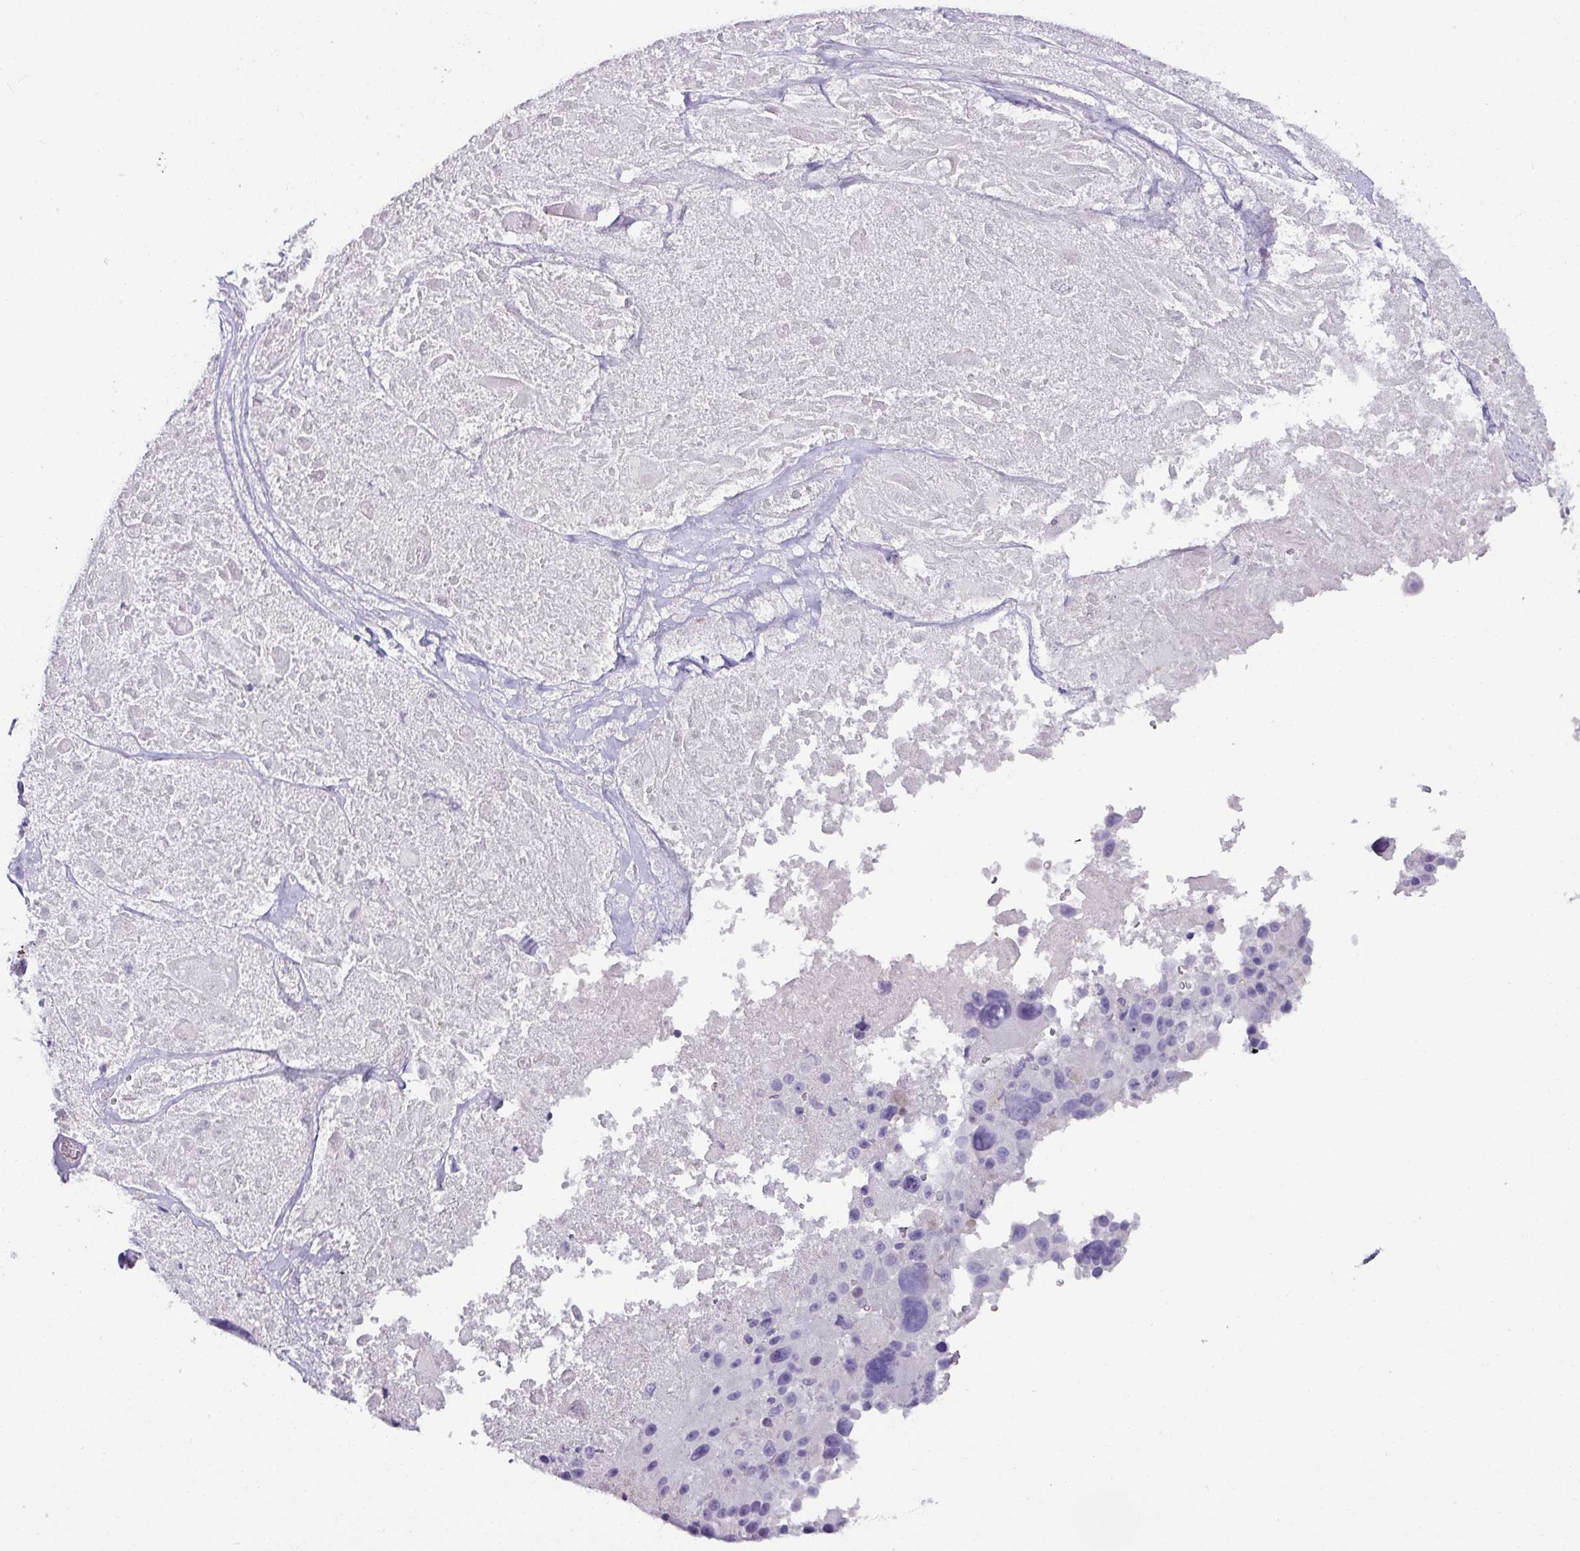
{"staining": {"intensity": "negative", "quantity": "none", "location": "none"}, "tissue": "melanoma", "cell_type": "Tumor cells", "image_type": "cancer", "snomed": [{"axis": "morphology", "description": "Malignant melanoma, Metastatic site"}, {"axis": "topography", "description": "Lymph node"}], "caption": "Human melanoma stained for a protein using immunohistochemistry reveals no positivity in tumor cells.", "gene": "NAPSA", "patient": {"sex": "male", "age": 62}}